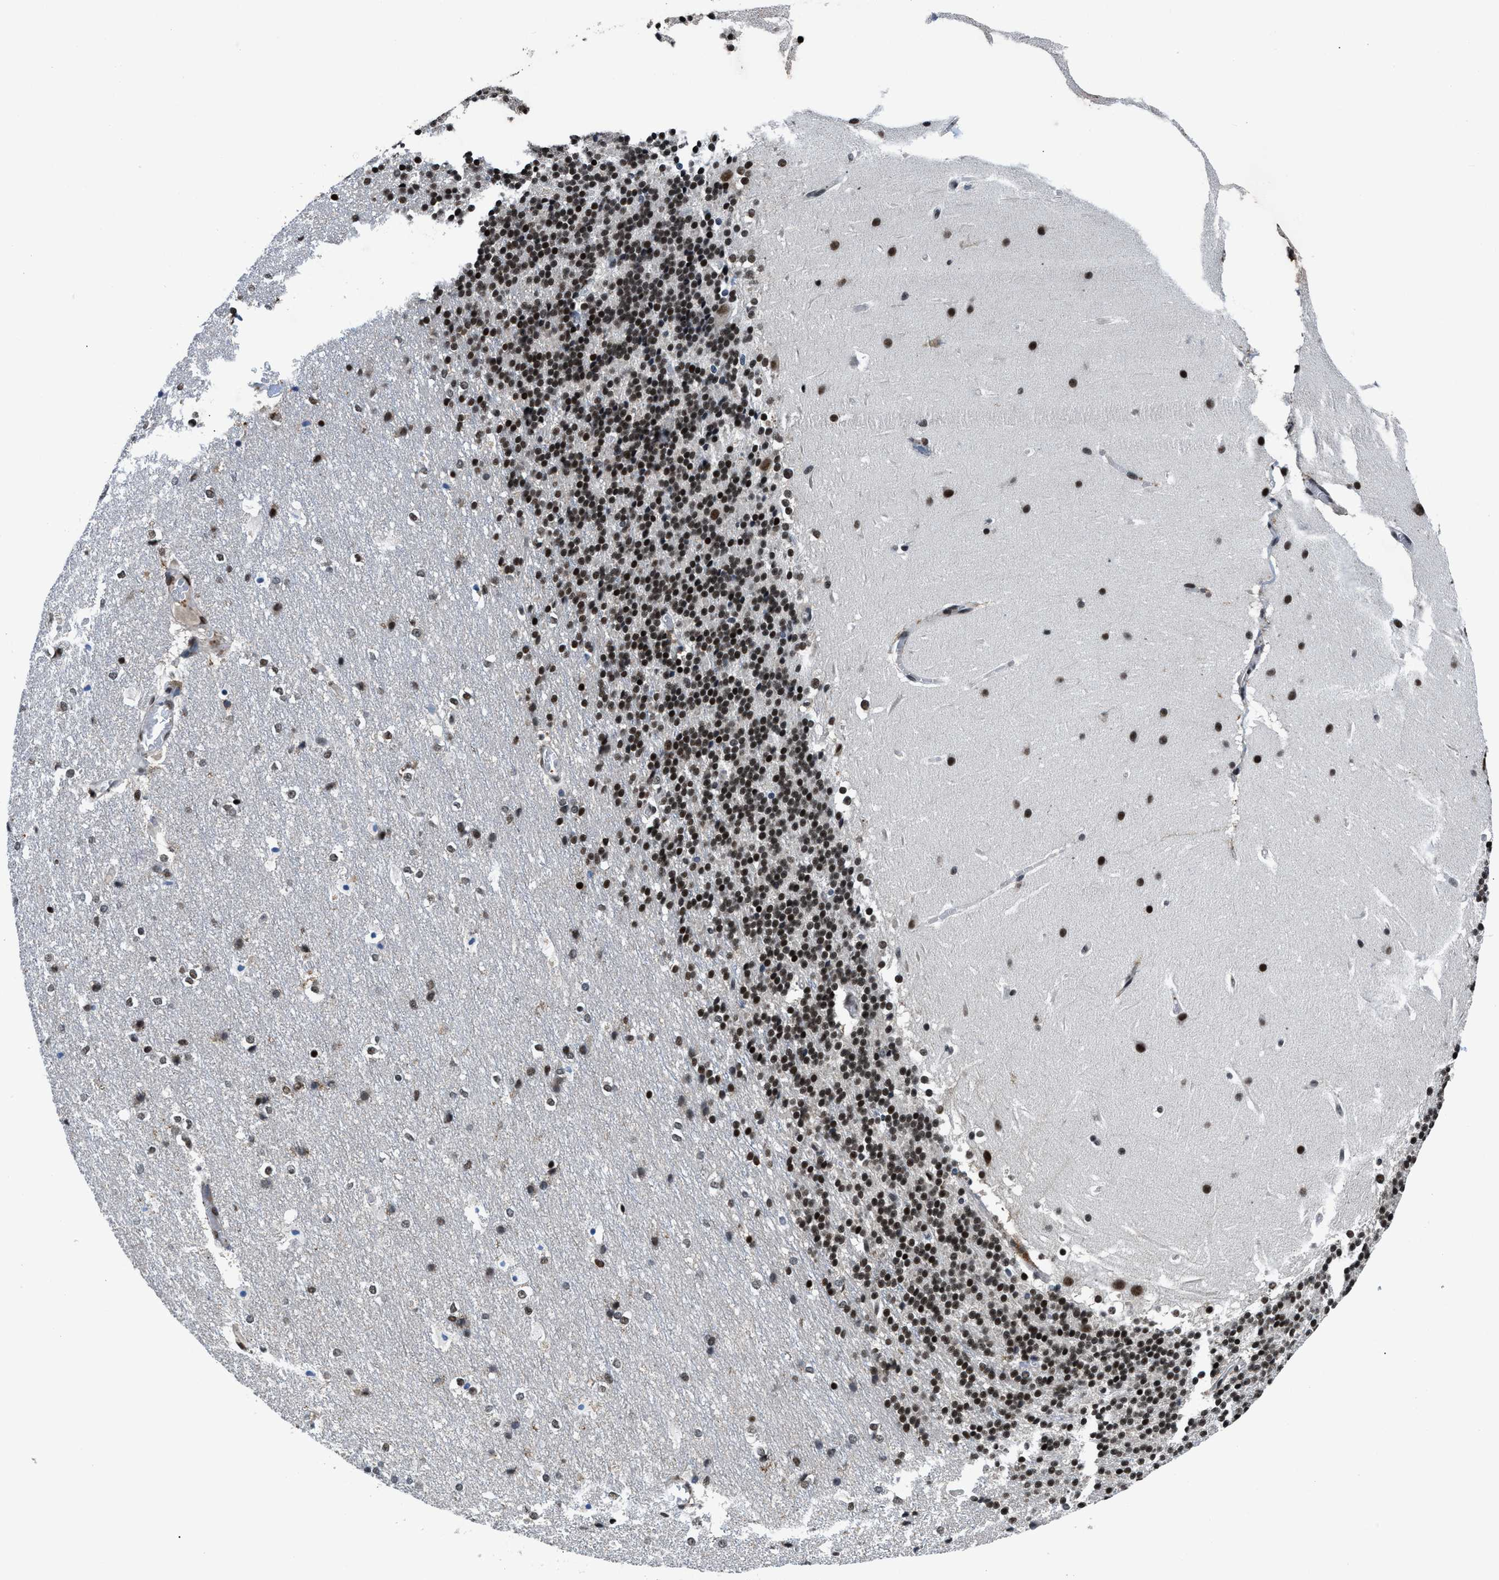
{"staining": {"intensity": "strong", "quantity": "25%-75%", "location": "nuclear"}, "tissue": "cerebellum", "cell_type": "Cells in granular layer", "image_type": "normal", "snomed": [{"axis": "morphology", "description": "Normal tissue, NOS"}, {"axis": "topography", "description": "Cerebellum"}], "caption": "A photomicrograph of cerebellum stained for a protein demonstrates strong nuclear brown staining in cells in granular layer. The protein of interest is stained brown, and the nuclei are stained in blue (DAB IHC with brightfield microscopy, high magnification).", "gene": "HNRNPF", "patient": {"sex": "female", "age": 19}}